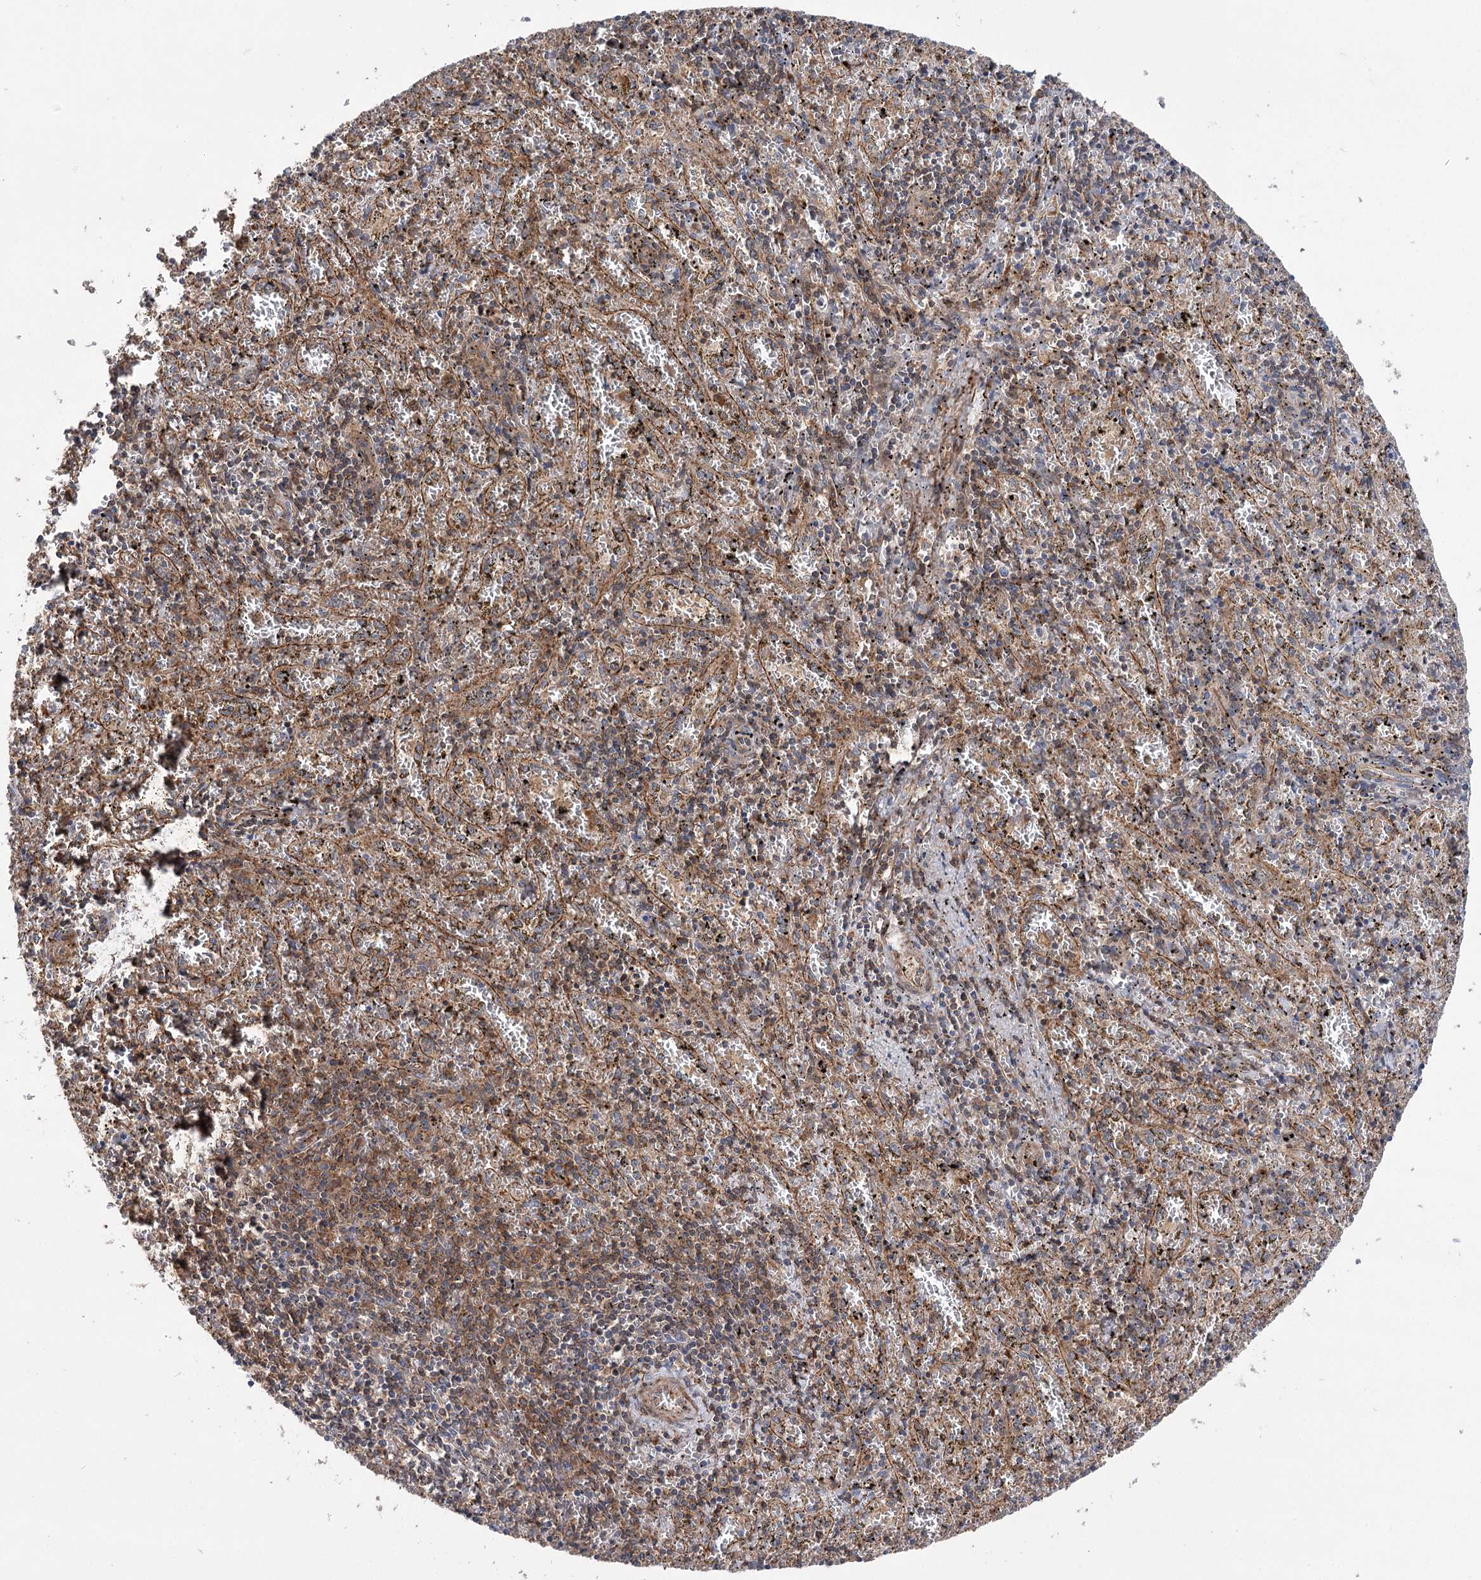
{"staining": {"intensity": "moderate", "quantity": "25%-75%", "location": "cytoplasmic/membranous"}, "tissue": "spleen", "cell_type": "Cells in red pulp", "image_type": "normal", "snomed": [{"axis": "morphology", "description": "Normal tissue, NOS"}, {"axis": "topography", "description": "Spleen"}], "caption": "Protein positivity by immunohistochemistry exhibits moderate cytoplasmic/membranous positivity in about 25%-75% of cells in red pulp in benign spleen.", "gene": "VPS37B", "patient": {"sex": "male", "age": 11}}